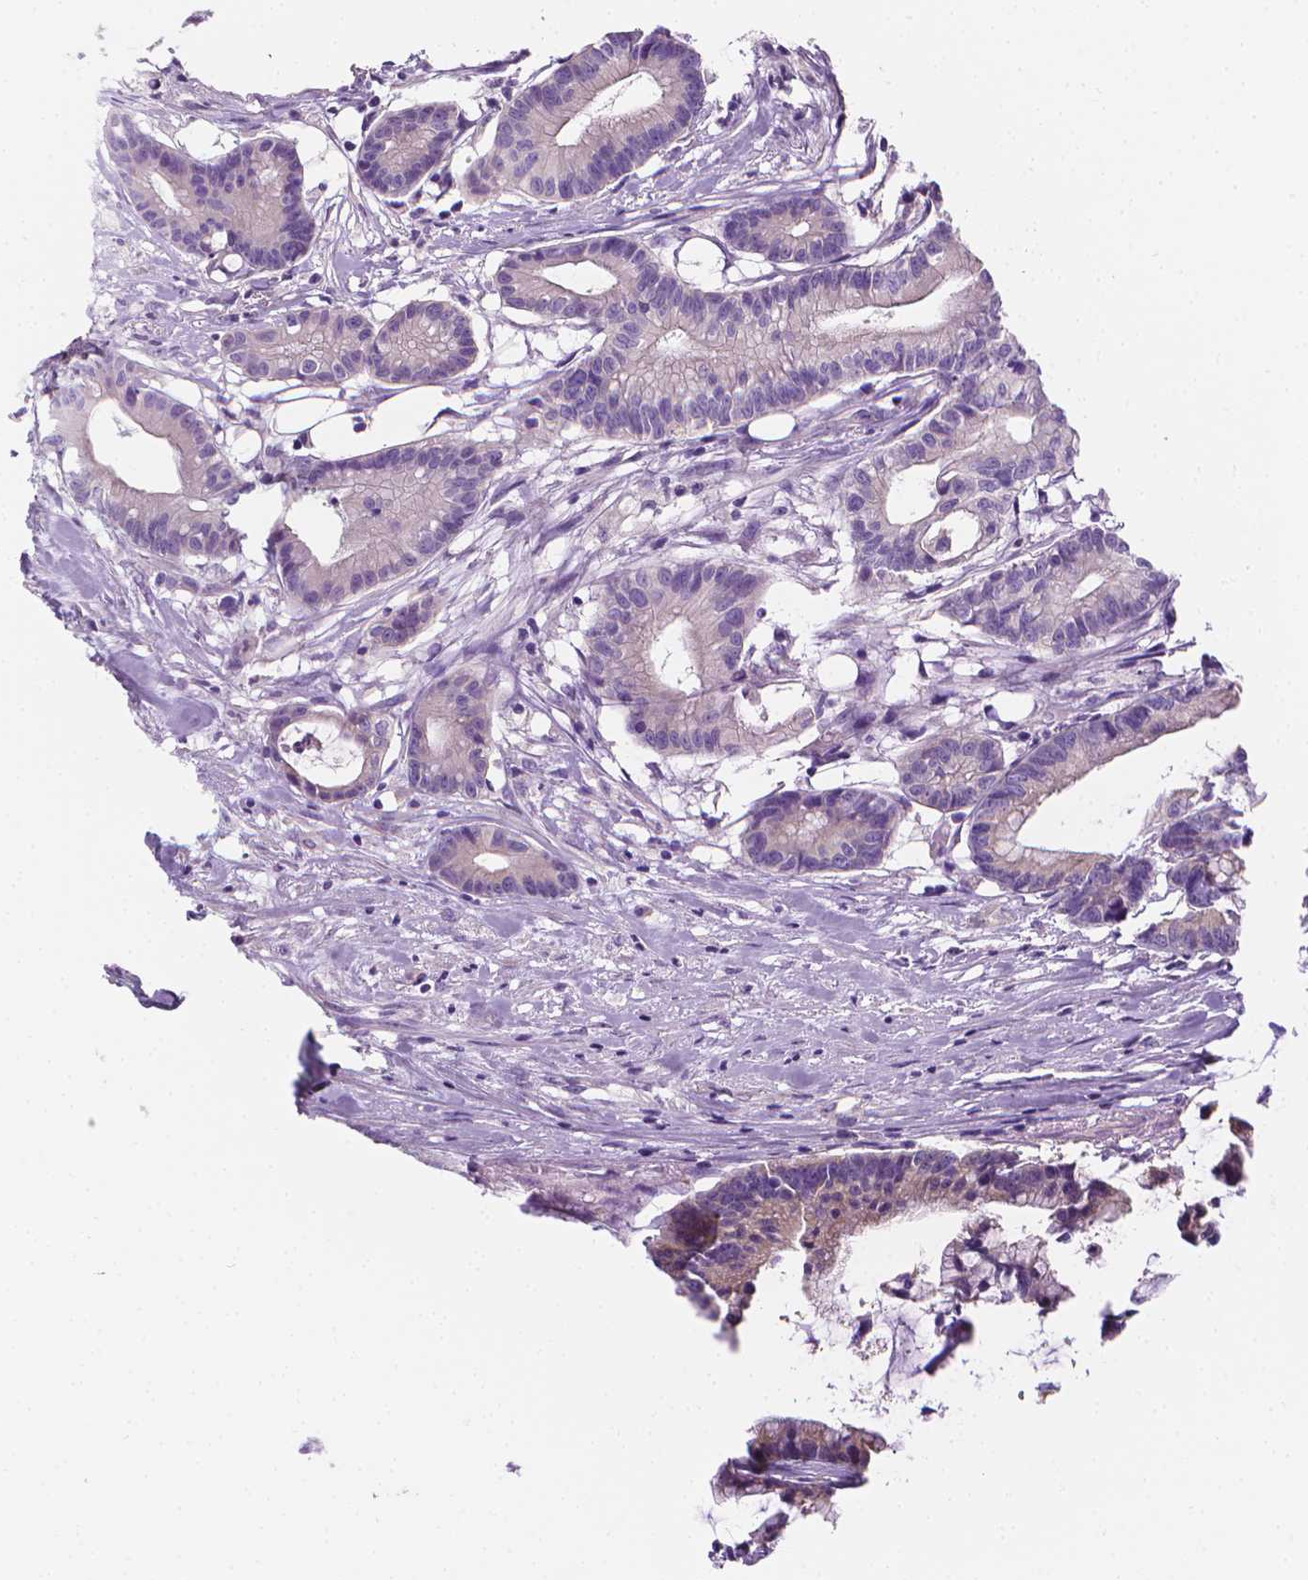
{"staining": {"intensity": "negative", "quantity": "none", "location": "none"}, "tissue": "colorectal cancer", "cell_type": "Tumor cells", "image_type": "cancer", "snomed": [{"axis": "morphology", "description": "Adenocarcinoma, NOS"}, {"axis": "topography", "description": "Colon"}], "caption": "The image shows no significant staining in tumor cells of colorectal cancer (adenocarcinoma).", "gene": "FASN", "patient": {"sex": "female", "age": 78}}